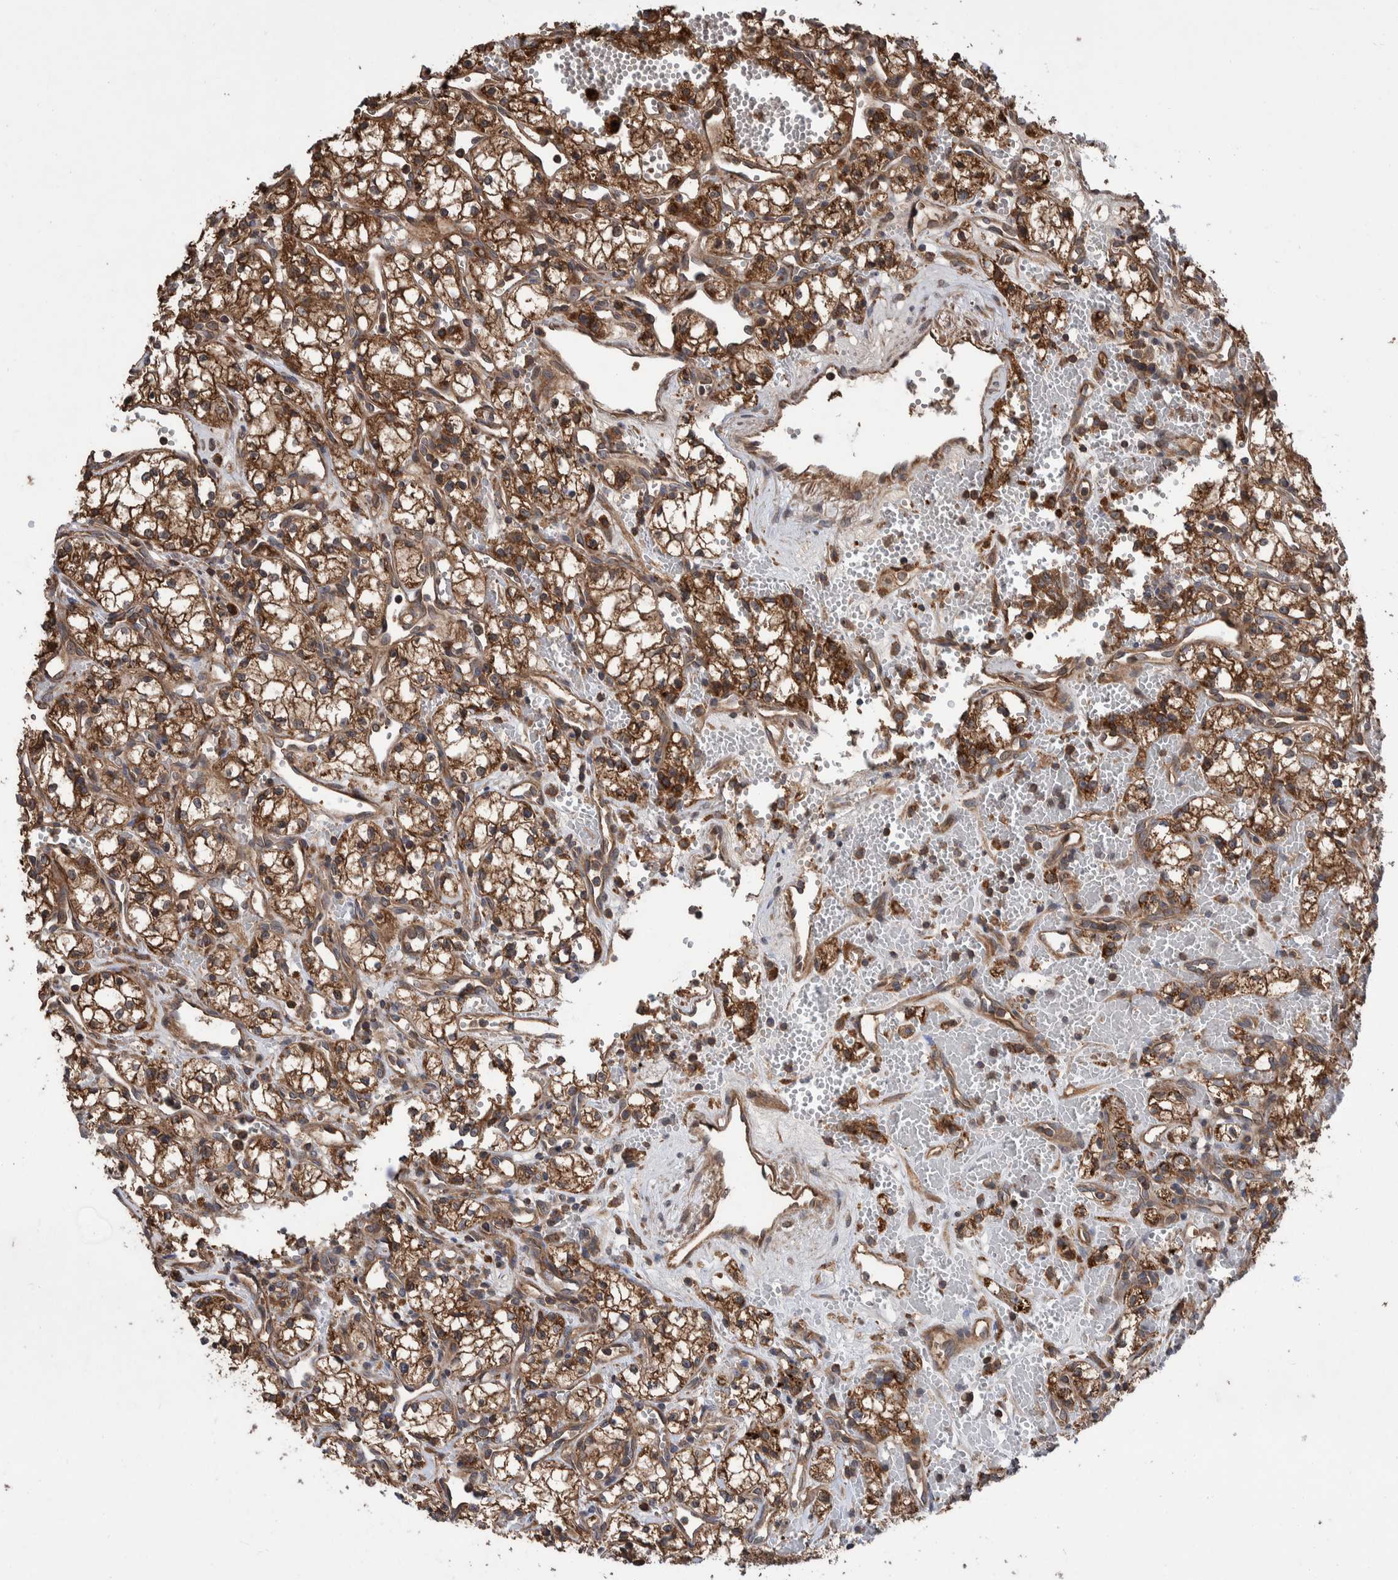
{"staining": {"intensity": "moderate", "quantity": ">75%", "location": "cytoplasmic/membranous"}, "tissue": "renal cancer", "cell_type": "Tumor cells", "image_type": "cancer", "snomed": [{"axis": "morphology", "description": "Adenocarcinoma, NOS"}, {"axis": "topography", "description": "Kidney"}], "caption": "This is an image of immunohistochemistry staining of renal adenocarcinoma, which shows moderate staining in the cytoplasmic/membranous of tumor cells.", "gene": "VBP1", "patient": {"sex": "male", "age": 59}}